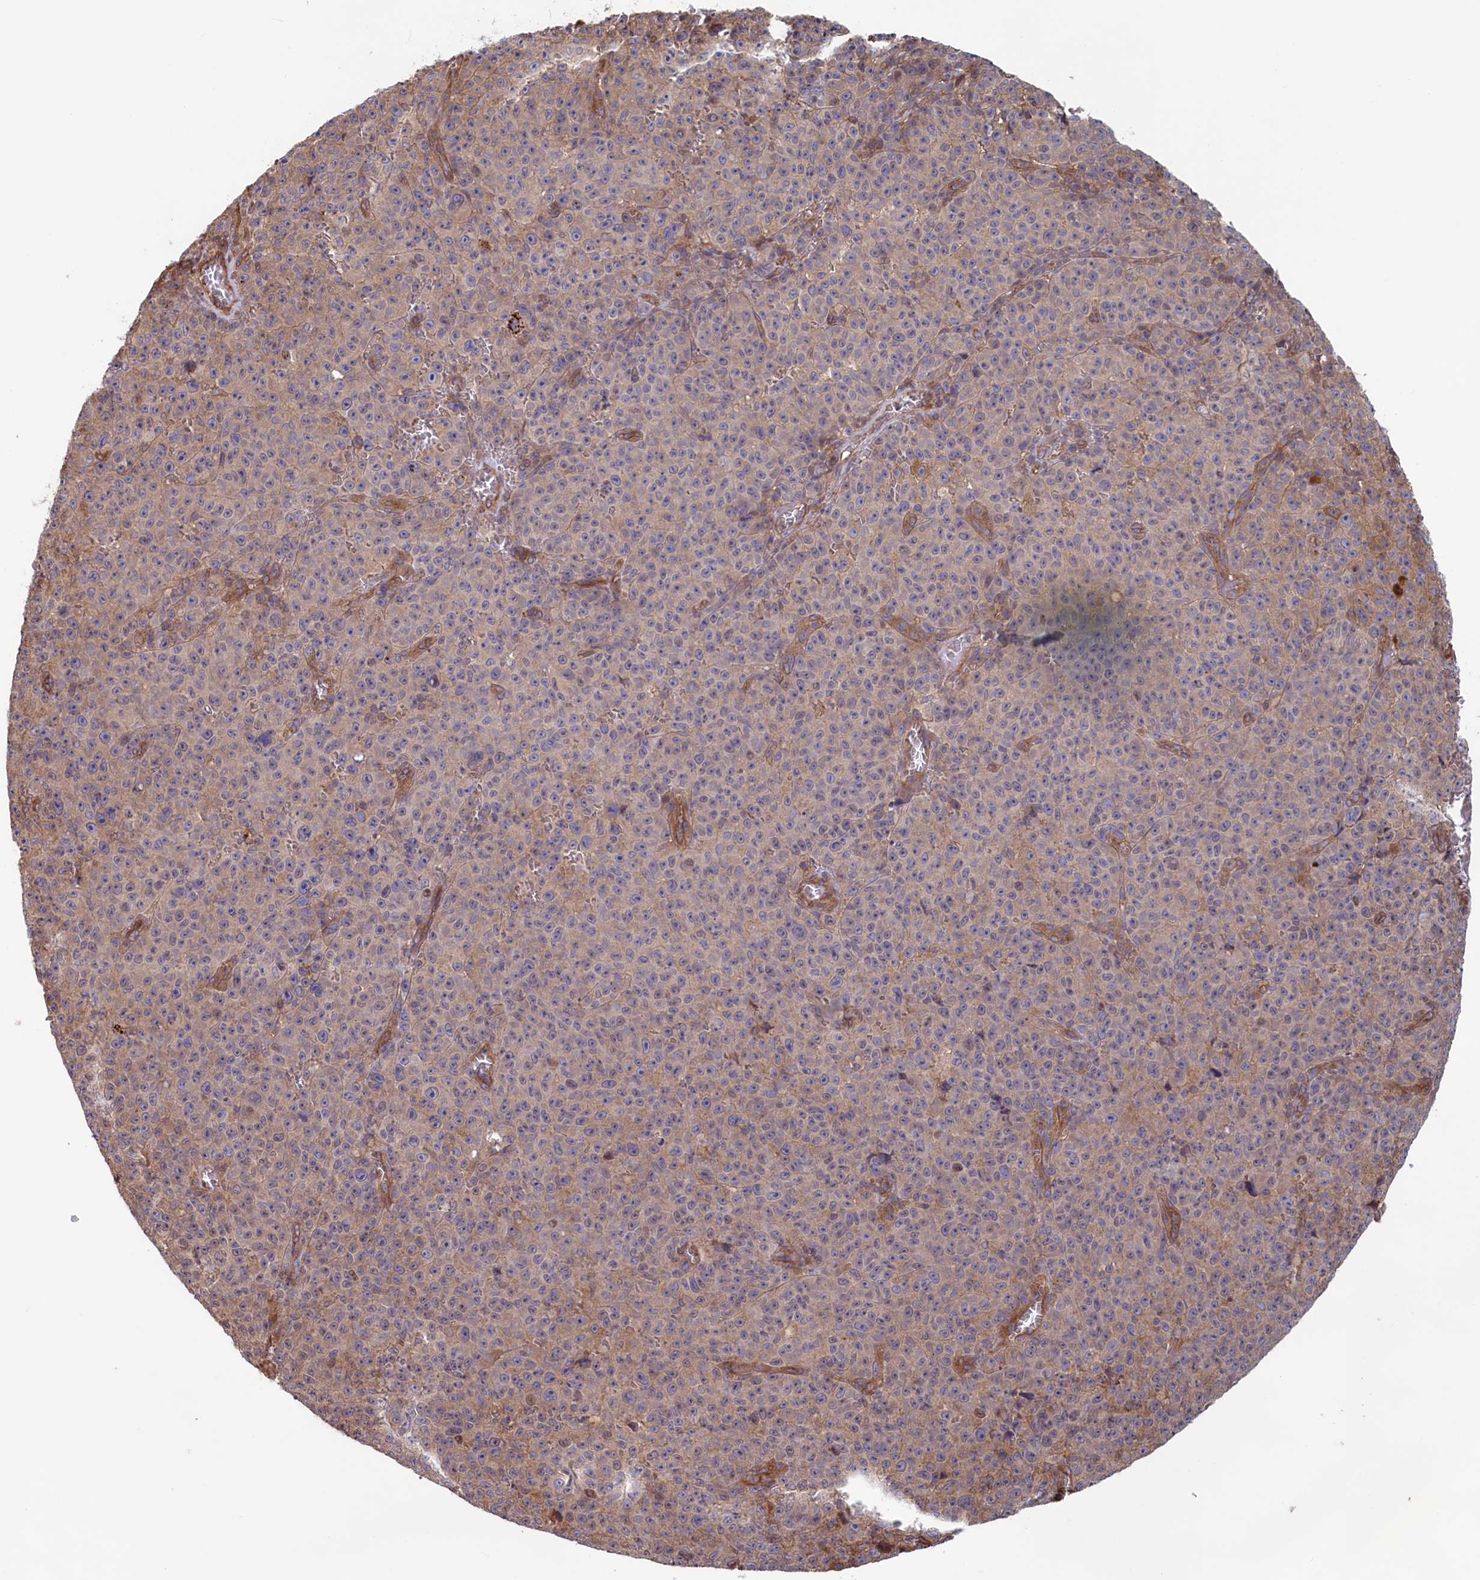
{"staining": {"intensity": "weak", "quantity": "25%-75%", "location": "cytoplasmic/membranous"}, "tissue": "melanoma", "cell_type": "Tumor cells", "image_type": "cancer", "snomed": [{"axis": "morphology", "description": "Malignant melanoma, NOS"}, {"axis": "topography", "description": "Skin"}], "caption": "Weak cytoplasmic/membranous expression is identified in approximately 25%-75% of tumor cells in melanoma. (brown staining indicates protein expression, while blue staining denotes nuclei).", "gene": "RILPL1", "patient": {"sex": "female", "age": 82}}